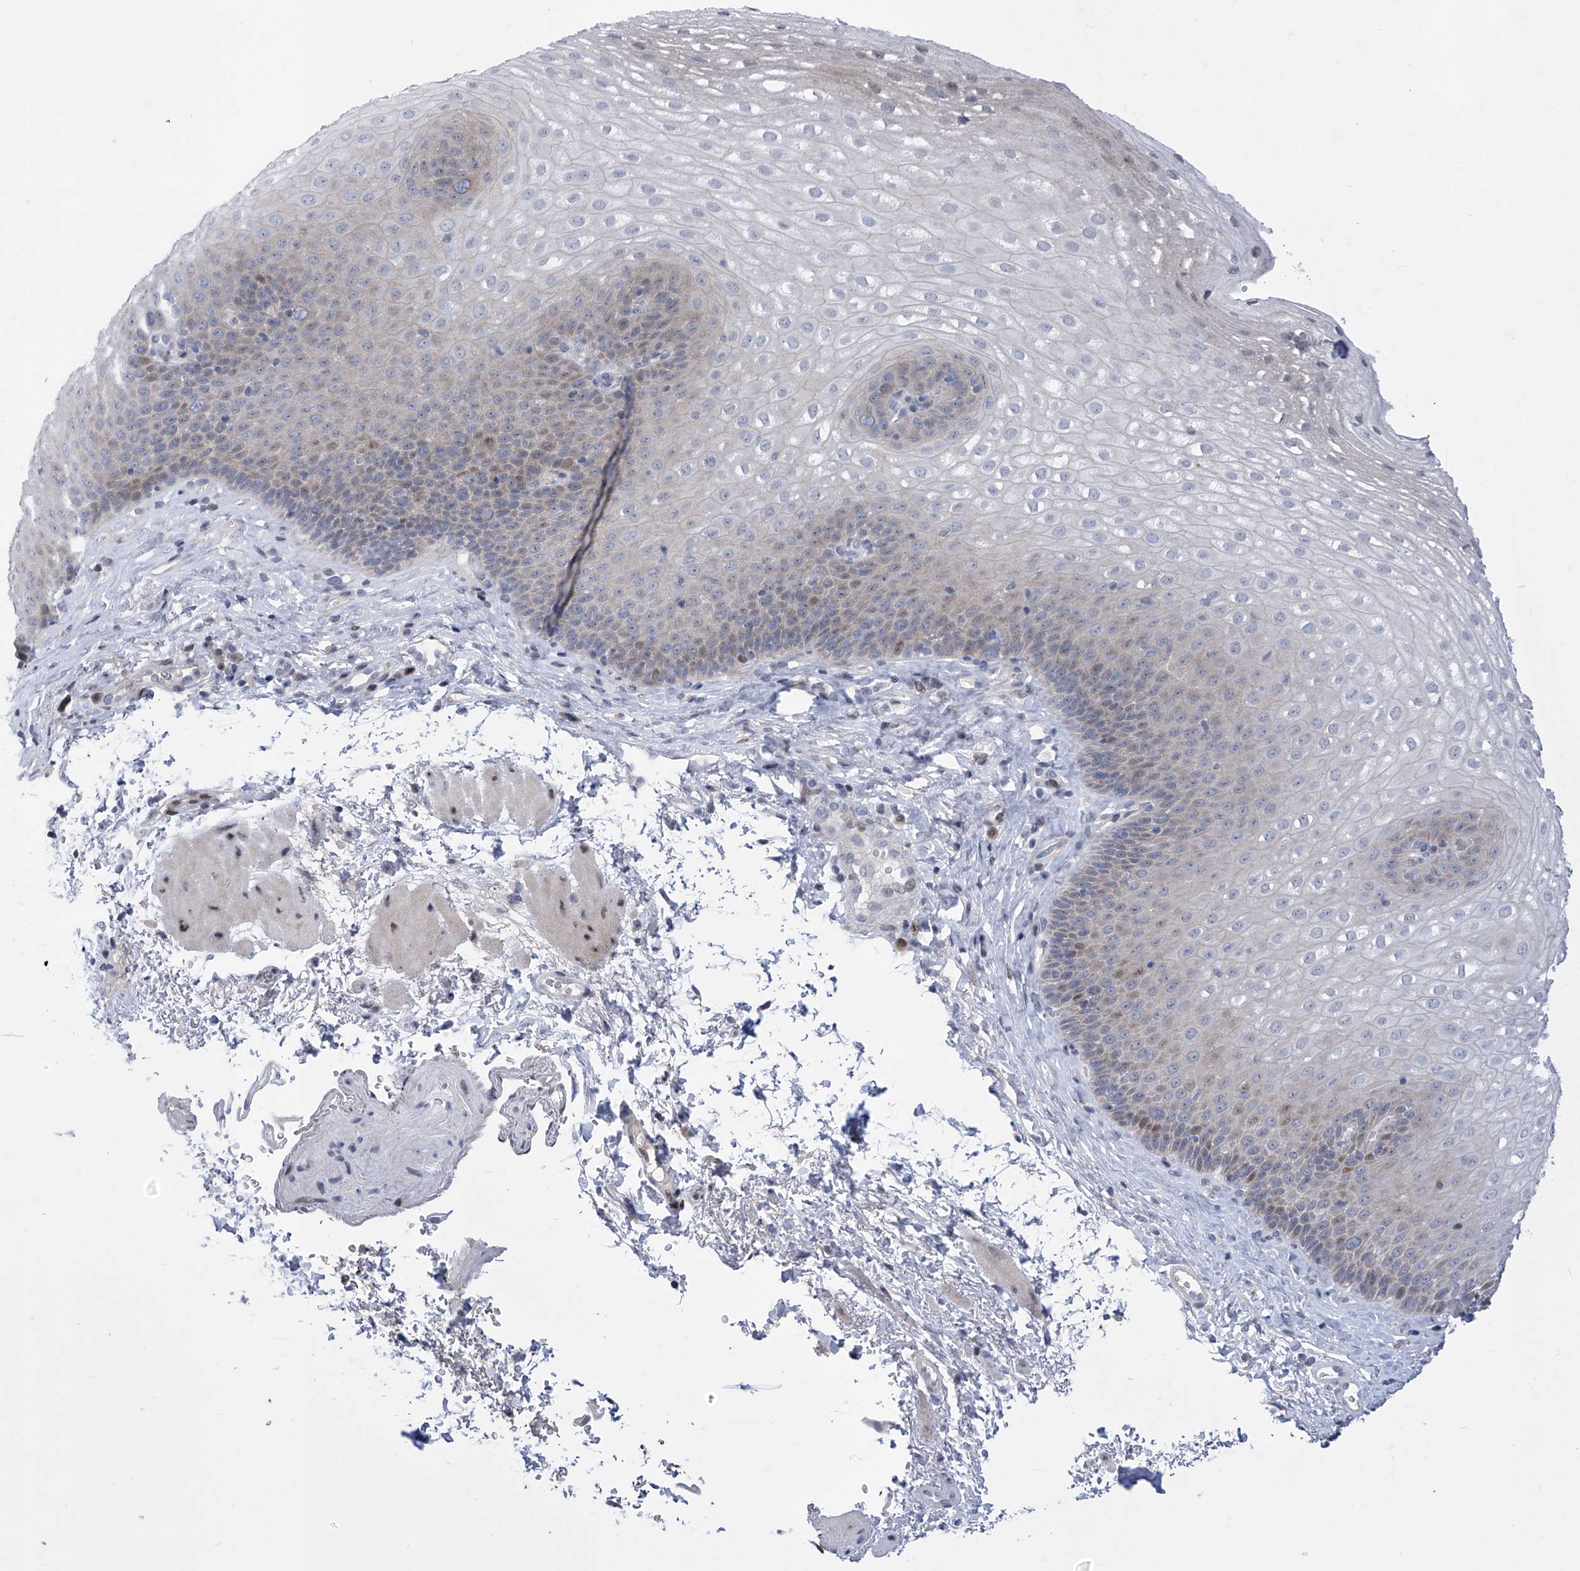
{"staining": {"intensity": "moderate", "quantity": "<25%", "location": "nuclear"}, "tissue": "esophagus", "cell_type": "Squamous epithelial cells", "image_type": "normal", "snomed": [{"axis": "morphology", "description": "Normal tissue, NOS"}, {"axis": "topography", "description": "Esophagus"}], "caption": "Esophagus was stained to show a protein in brown. There is low levels of moderate nuclear staining in approximately <25% of squamous epithelial cells.", "gene": "NUFIP1", "patient": {"sex": "female", "age": 66}}